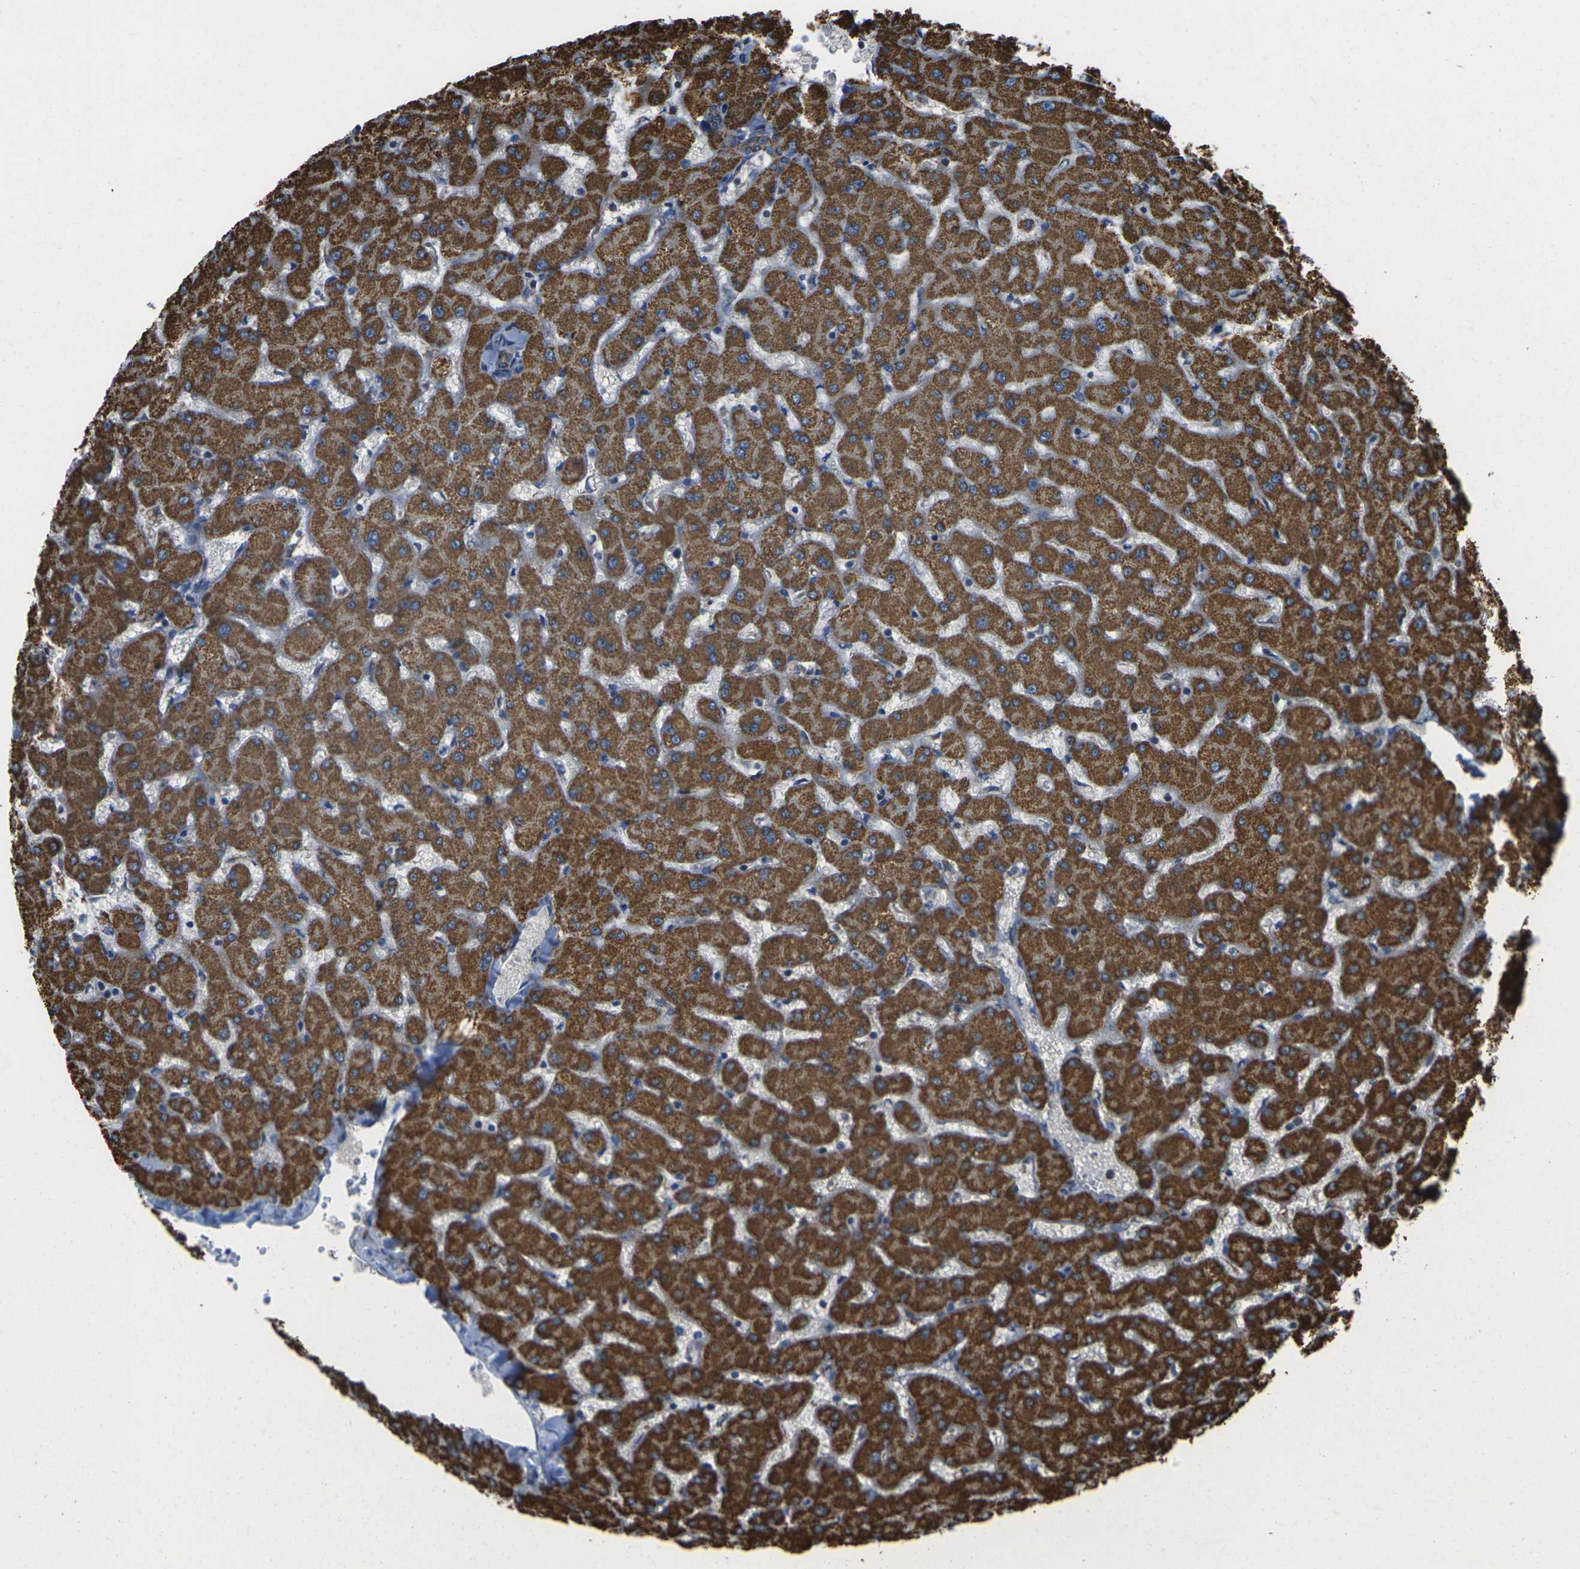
{"staining": {"intensity": "moderate", "quantity": "25%-75%", "location": "cytoplasmic/membranous"}, "tissue": "liver", "cell_type": "Cholangiocytes", "image_type": "normal", "snomed": [{"axis": "morphology", "description": "Normal tissue, NOS"}, {"axis": "topography", "description": "Liver"}], "caption": "Unremarkable liver displays moderate cytoplasmic/membranous staining in about 25%-75% of cholangiocytes.", "gene": "KLHL5", "patient": {"sex": "female", "age": 63}}